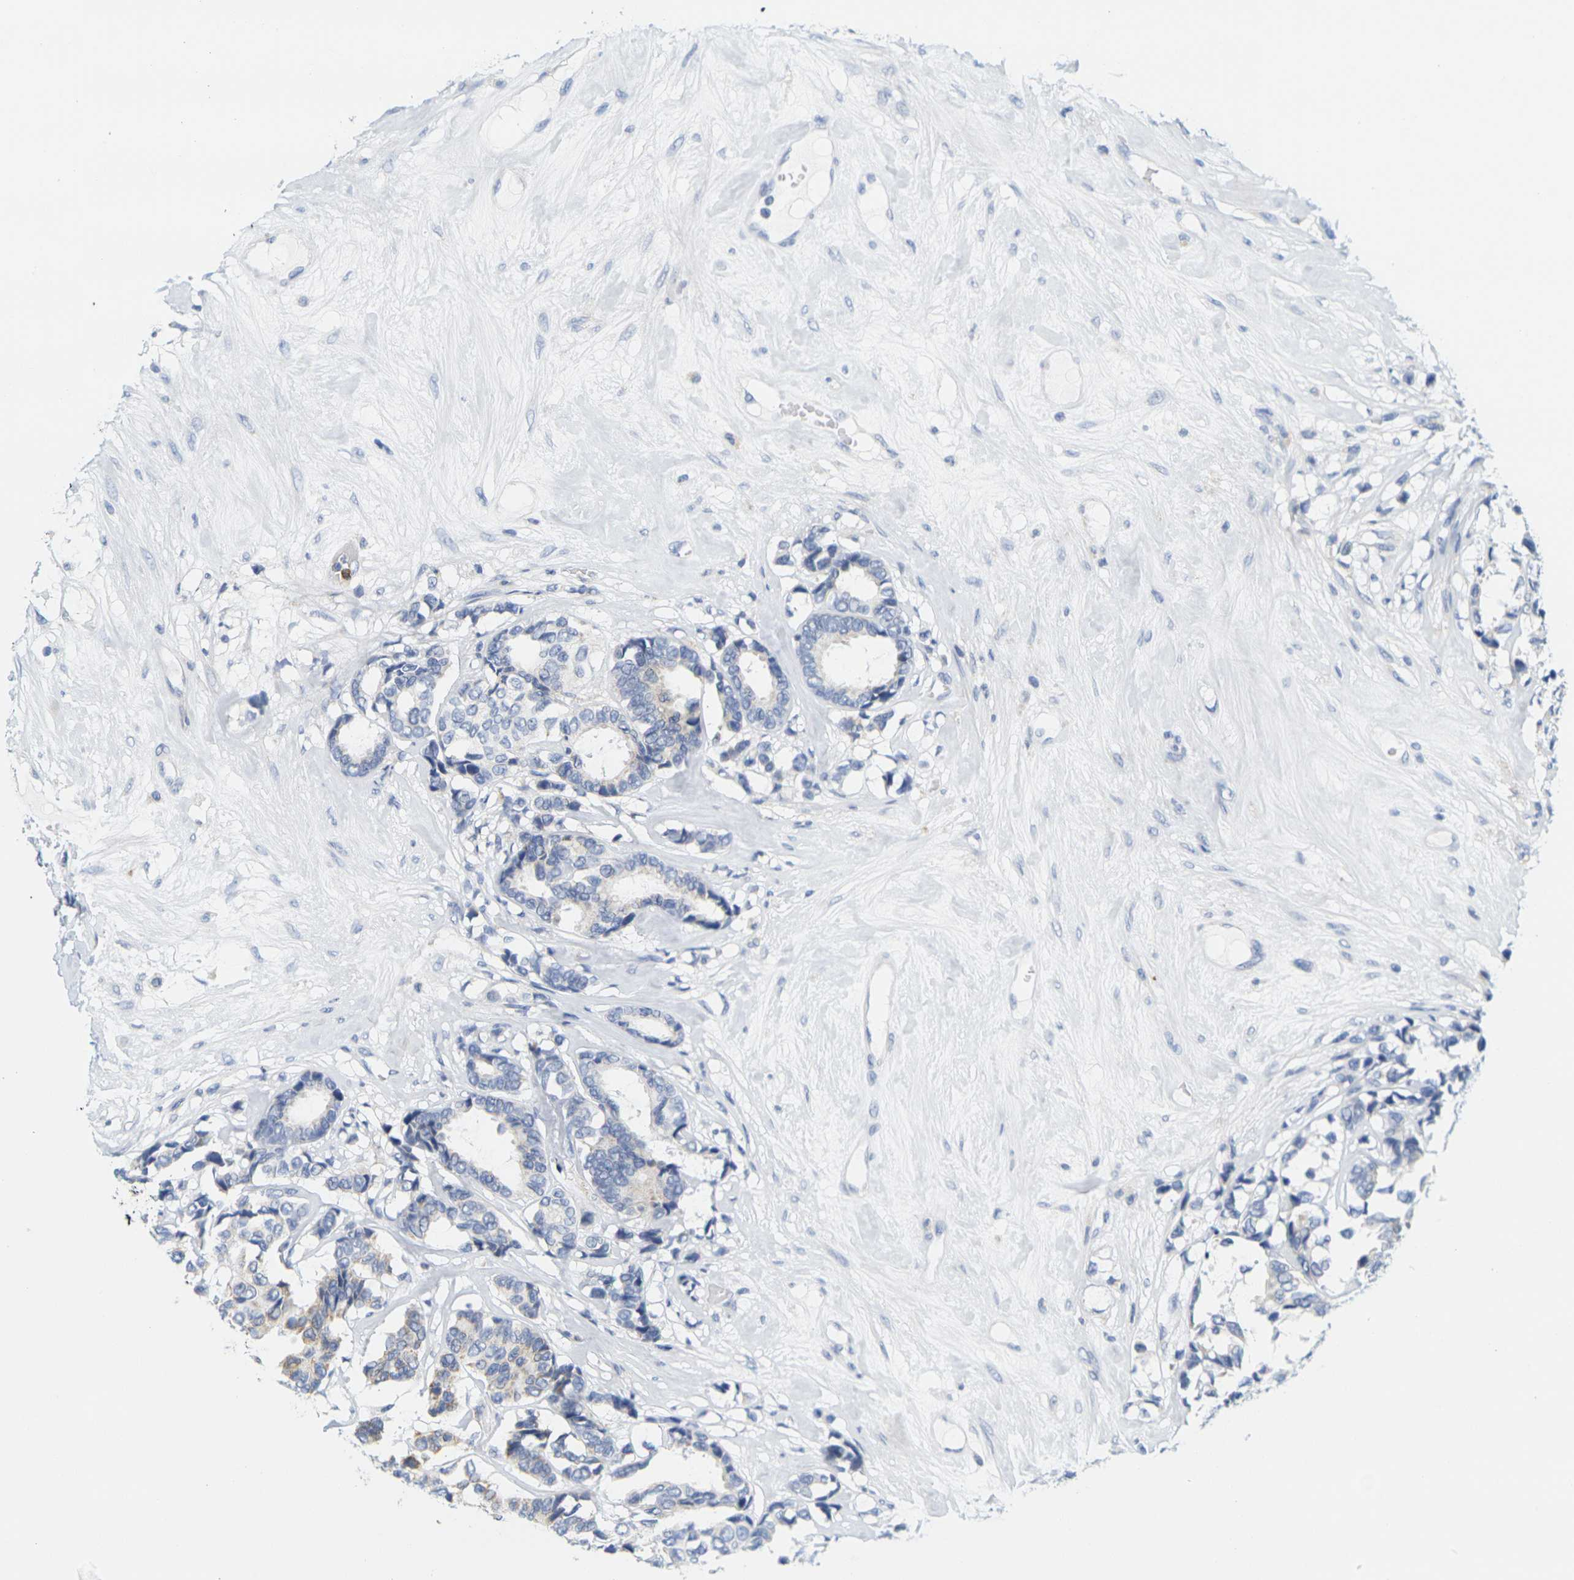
{"staining": {"intensity": "negative", "quantity": "none", "location": "none"}, "tissue": "breast cancer", "cell_type": "Tumor cells", "image_type": "cancer", "snomed": [{"axis": "morphology", "description": "Duct carcinoma"}, {"axis": "topography", "description": "Breast"}], "caption": "Tumor cells show no significant positivity in breast cancer. (DAB immunohistochemistry, high magnification).", "gene": "KLK5", "patient": {"sex": "female", "age": 87}}